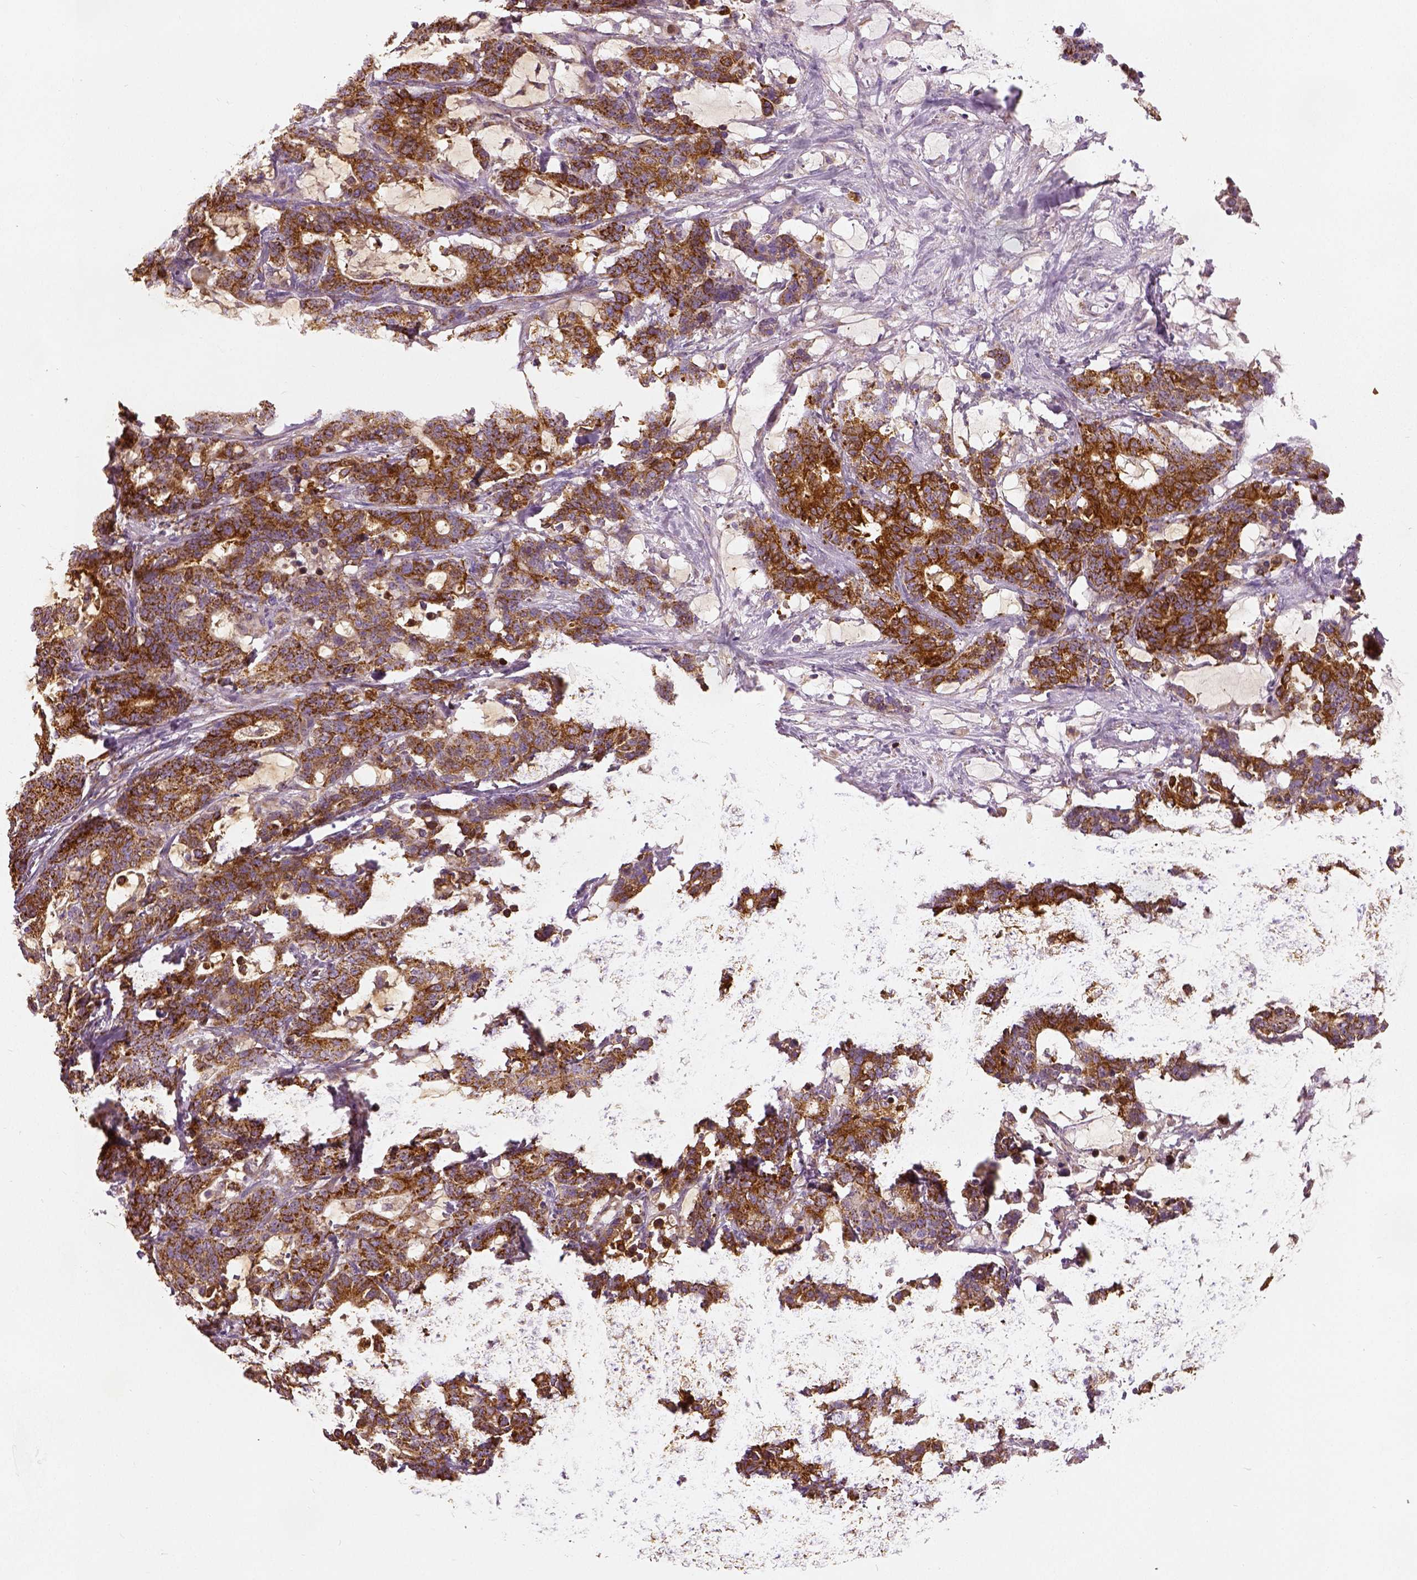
{"staining": {"intensity": "strong", "quantity": ">75%", "location": "cytoplasmic/membranous"}, "tissue": "stomach cancer", "cell_type": "Tumor cells", "image_type": "cancer", "snomed": [{"axis": "morphology", "description": "Normal tissue, NOS"}, {"axis": "morphology", "description": "Adenocarcinoma, NOS"}, {"axis": "topography", "description": "Stomach"}], "caption": "This image exhibits IHC staining of human stomach cancer (adenocarcinoma), with high strong cytoplasmic/membranous expression in approximately >75% of tumor cells.", "gene": "PGAM5", "patient": {"sex": "female", "age": 64}}